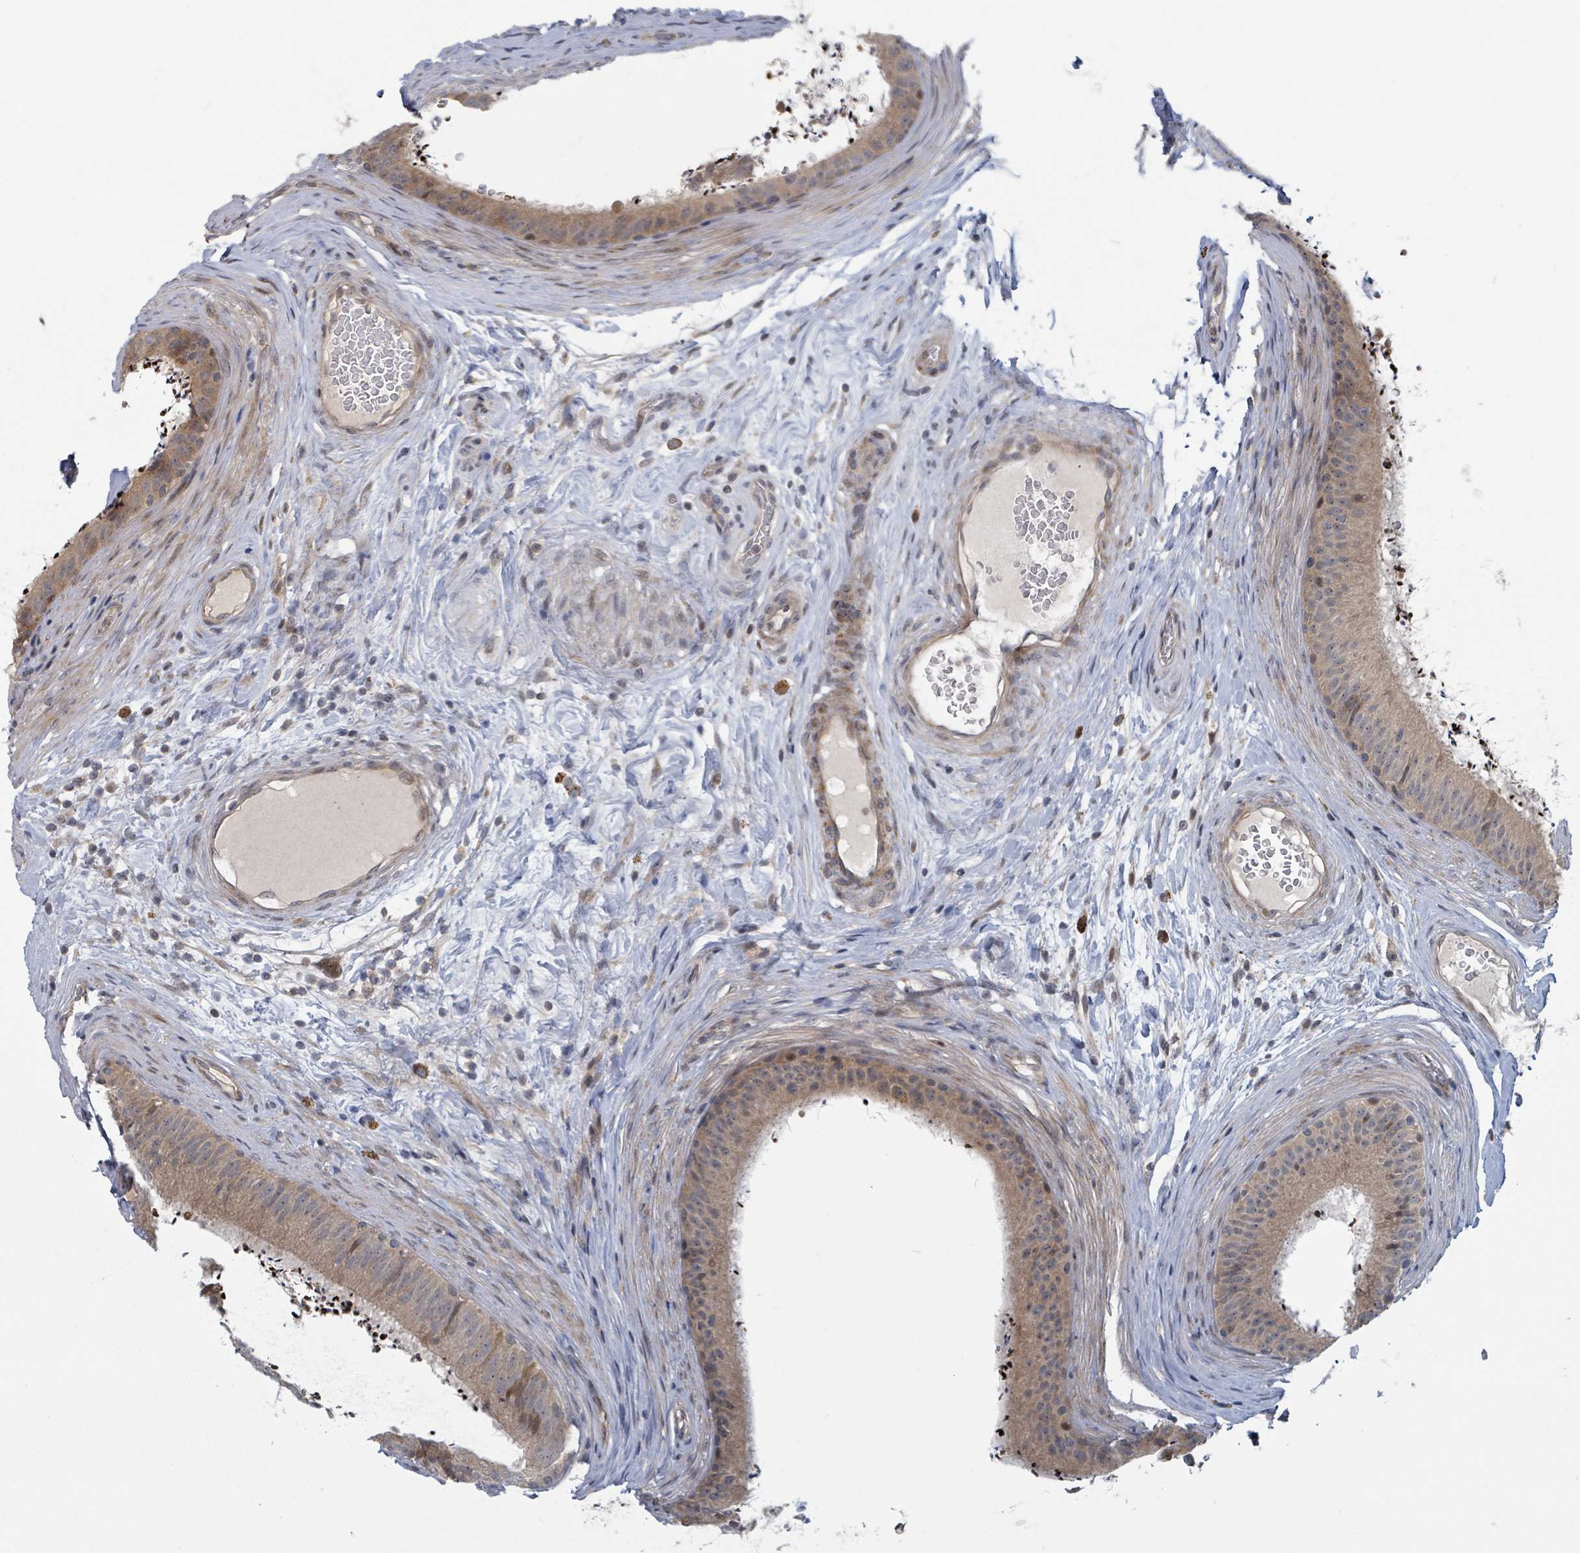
{"staining": {"intensity": "moderate", "quantity": "25%-75%", "location": "cytoplasmic/membranous"}, "tissue": "epididymis", "cell_type": "Glandular cells", "image_type": "normal", "snomed": [{"axis": "morphology", "description": "Normal tissue, NOS"}, {"axis": "topography", "description": "Testis"}, {"axis": "topography", "description": "Epididymis"}], "caption": "An immunohistochemistry (IHC) photomicrograph of normal tissue is shown. Protein staining in brown highlights moderate cytoplasmic/membranous positivity in epididymis within glandular cells. (DAB = brown stain, brightfield microscopy at high magnification).", "gene": "HIVEP1", "patient": {"sex": "male", "age": 41}}